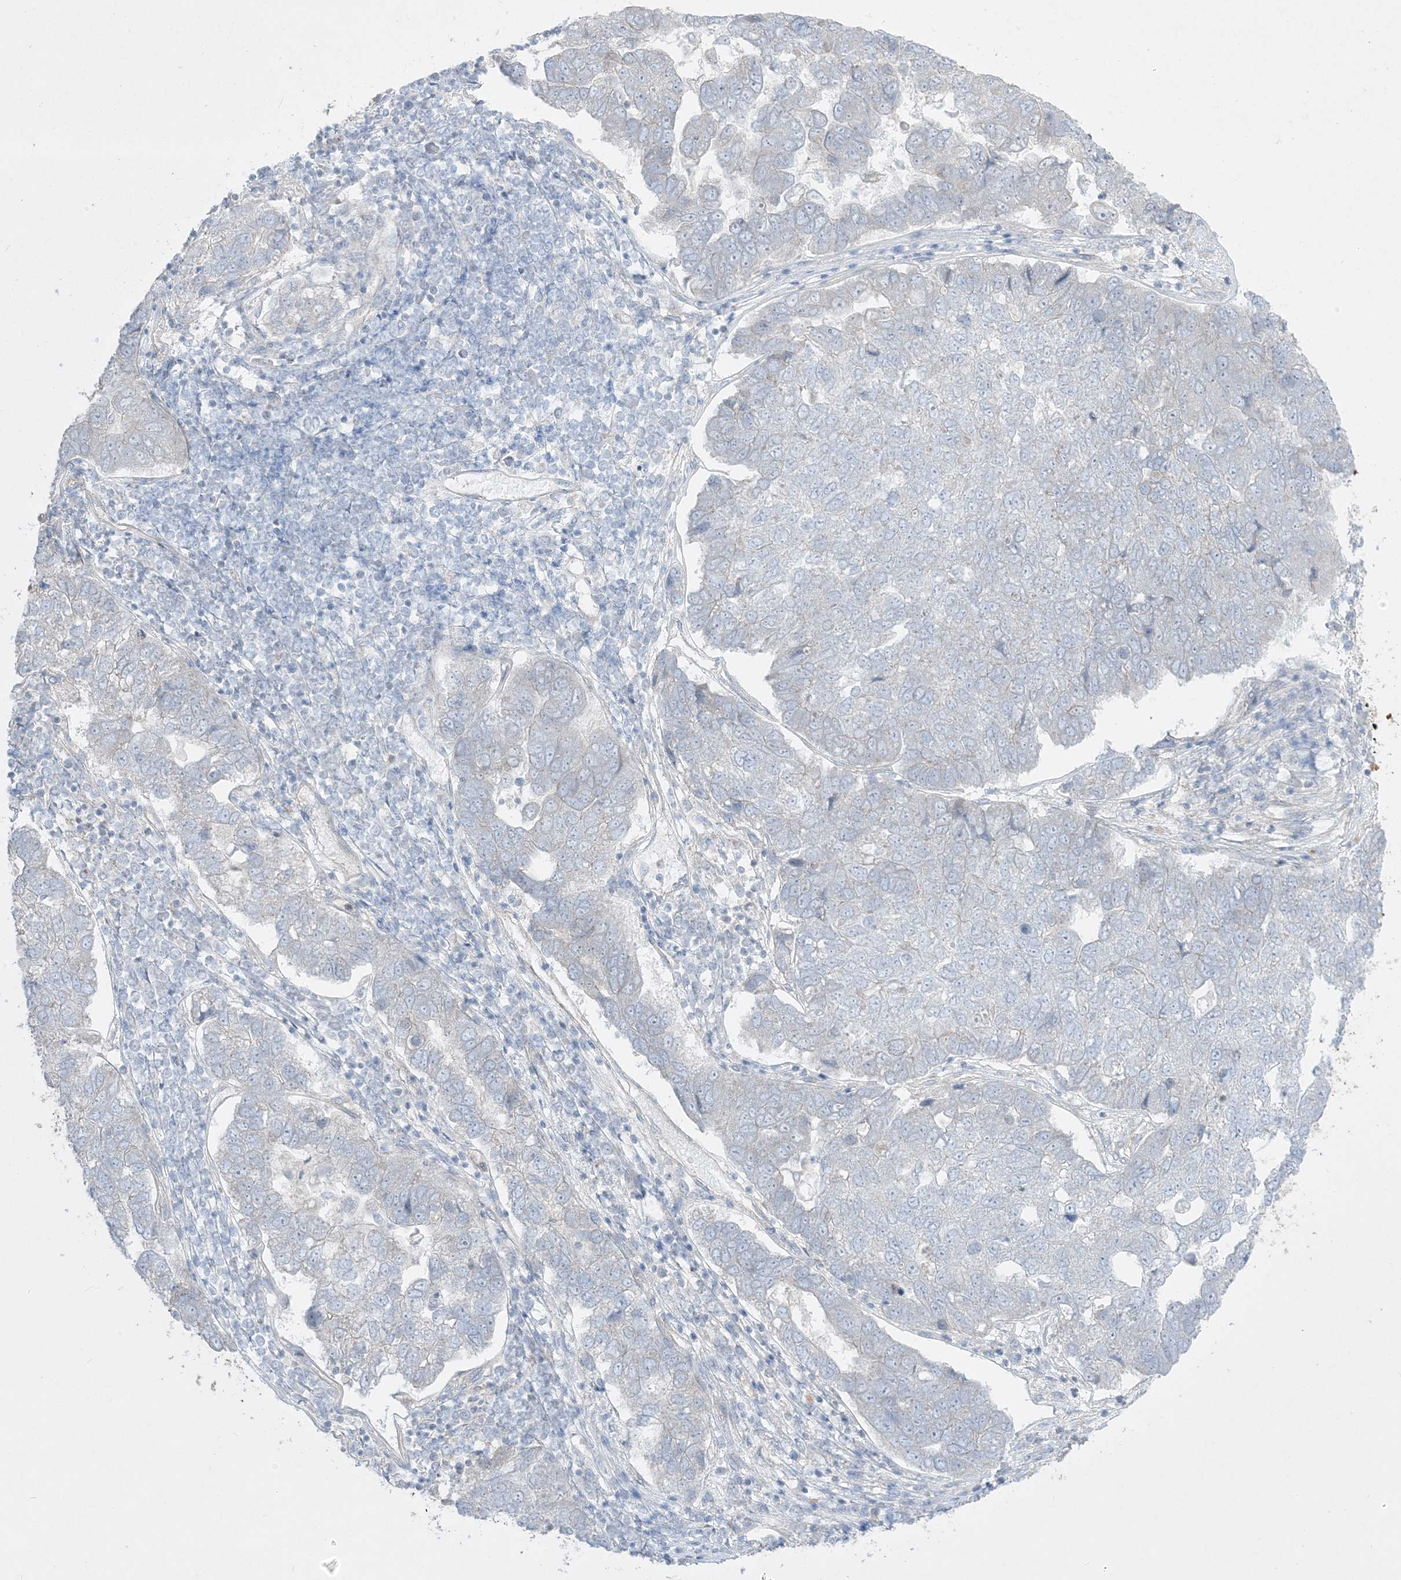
{"staining": {"intensity": "negative", "quantity": "none", "location": "none"}, "tissue": "pancreatic cancer", "cell_type": "Tumor cells", "image_type": "cancer", "snomed": [{"axis": "morphology", "description": "Adenocarcinoma, NOS"}, {"axis": "topography", "description": "Pancreas"}], "caption": "Tumor cells are negative for brown protein staining in pancreatic adenocarcinoma.", "gene": "ARHGEF9", "patient": {"sex": "female", "age": 61}}